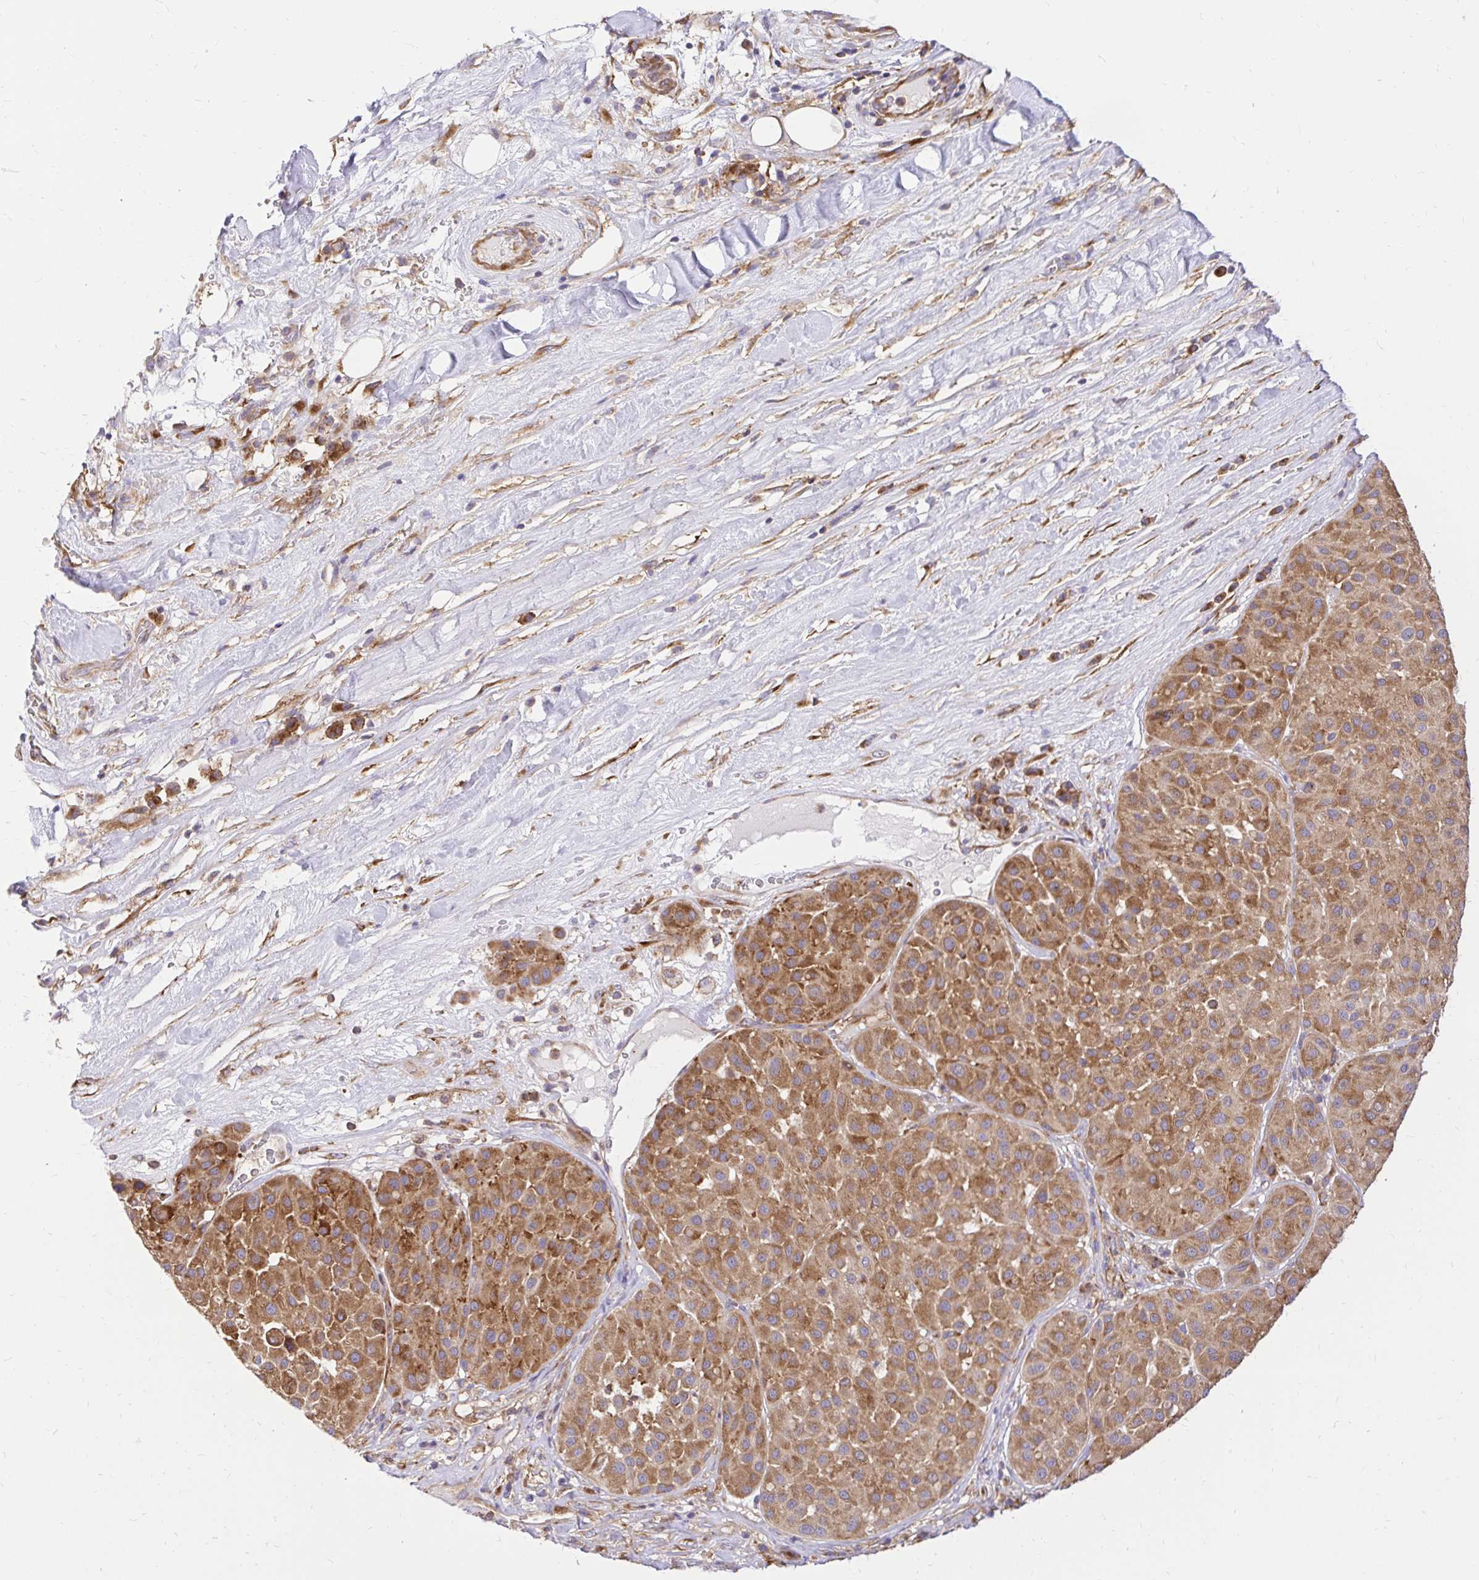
{"staining": {"intensity": "moderate", "quantity": ">75%", "location": "cytoplasmic/membranous"}, "tissue": "melanoma", "cell_type": "Tumor cells", "image_type": "cancer", "snomed": [{"axis": "morphology", "description": "Malignant melanoma, Metastatic site"}, {"axis": "topography", "description": "Smooth muscle"}], "caption": "High-magnification brightfield microscopy of melanoma stained with DAB (brown) and counterstained with hematoxylin (blue). tumor cells exhibit moderate cytoplasmic/membranous expression is present in approximately>75% of cells. Using DAB (brown) and hematoxylin (blue) stains, captured at high magnification using brightfield microscopy.", "gene": "ABCB10", "patient": {"sex": "male", "age": 41}}